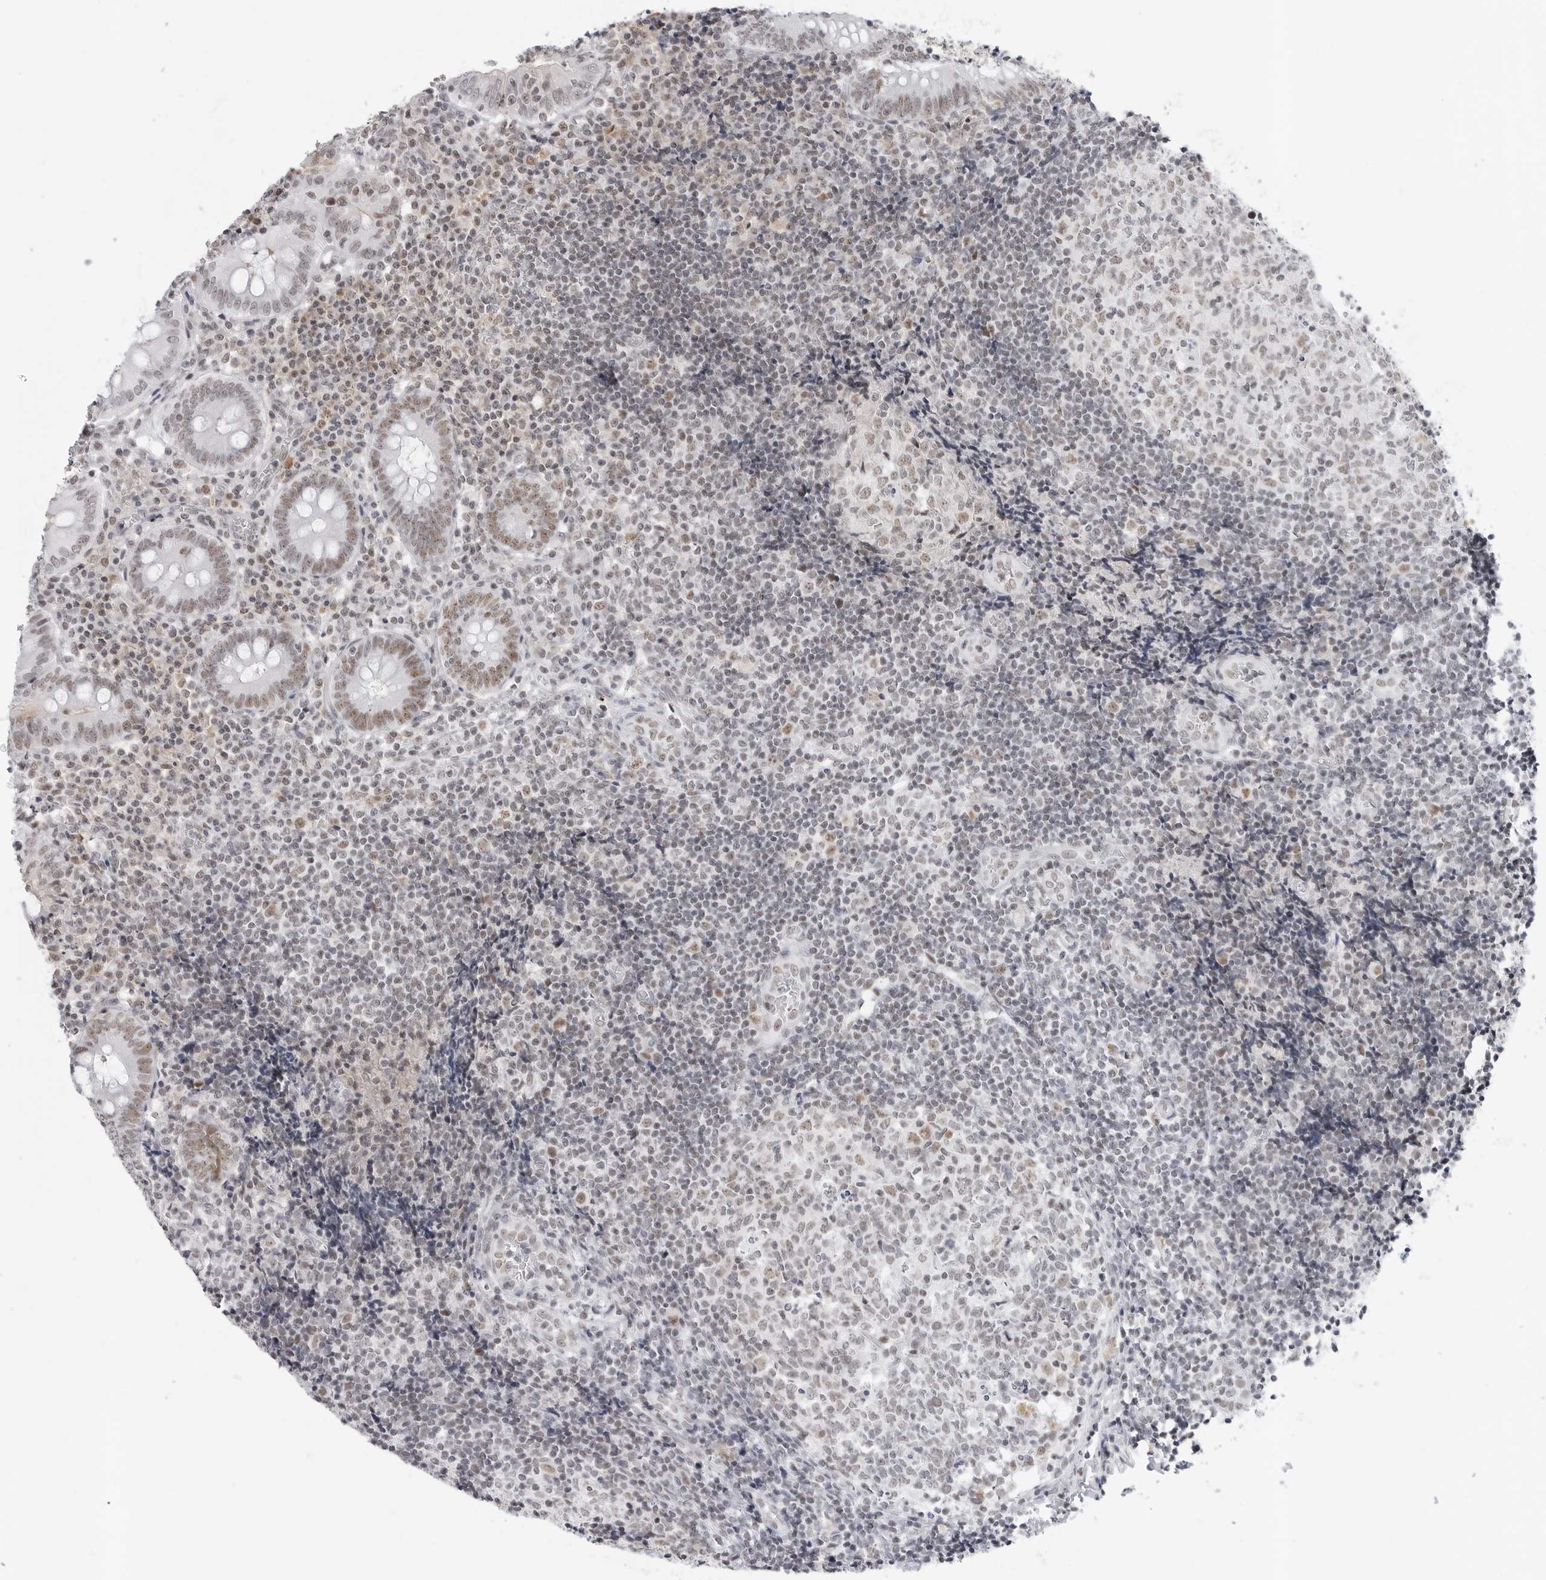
{"staining": {"intensity": "moderate", "quantity": "25%-75%", "location": "nuclear"}, "tissue": "appendix", "cell_type": "Glandular cells", "image_type": "normal", "snomed": [{"axis": "morphology", "description": "Normal tissue, NOS"}, {"axis": "topography", "description": "Appendix"}], "caption": "High-power microscopy captured an immunohistochemistry image of unremarkable appendix, revealing moderate nuclear staining in approximately 25%-75% of glandular cells.", "gene": "WRAP53", "patient": {"sex": "male", "age": 8}}